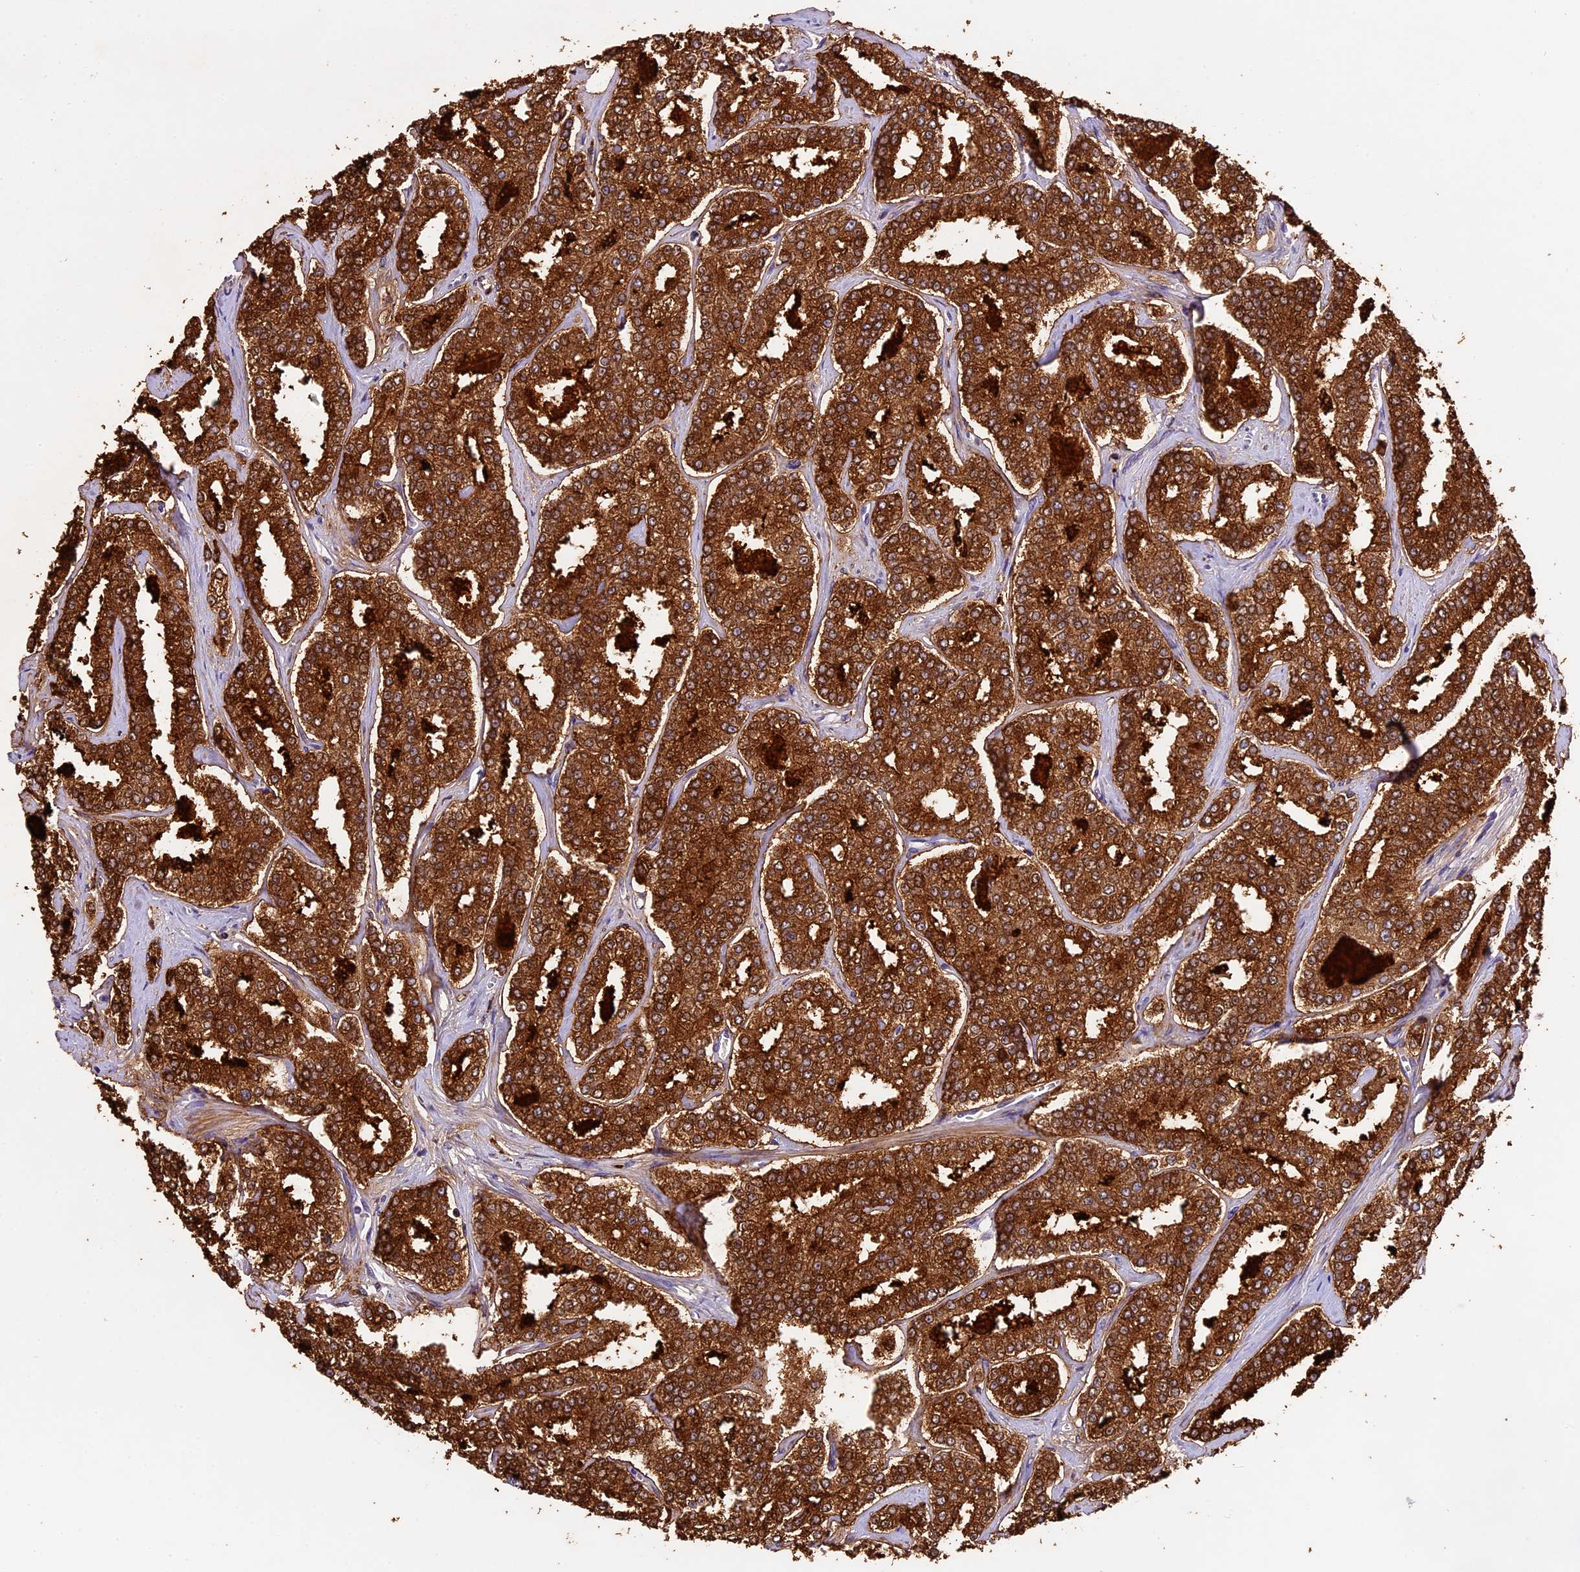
{"staining": {"intensity": "strong", "quantity": ">75%", "location": "cytoplasmic/membranous"}, "tissue": "prostate cancer", "cell_type": "Tumor cells", "image_type": "cancer", "snomed": [{"axis": "morphology", "description": "Normal tissue, NOS"}, {"axis": "morphology", "description": "Adenocarcinoma, High grade"}, {"axis": "topography", "description": "Prostate"}], "caption": "Adenocarcinoma (high-grade) (prostate) was stained to show a protein in brown. There is high levels of strong cytoplasmic/membranous expression in approximately >75% of tumor cells. (DAB IHC, brown staining for protein, blue staining for nuclei).", "gene": "DGKH", "patient": {"sex": "male", "age": 83}}